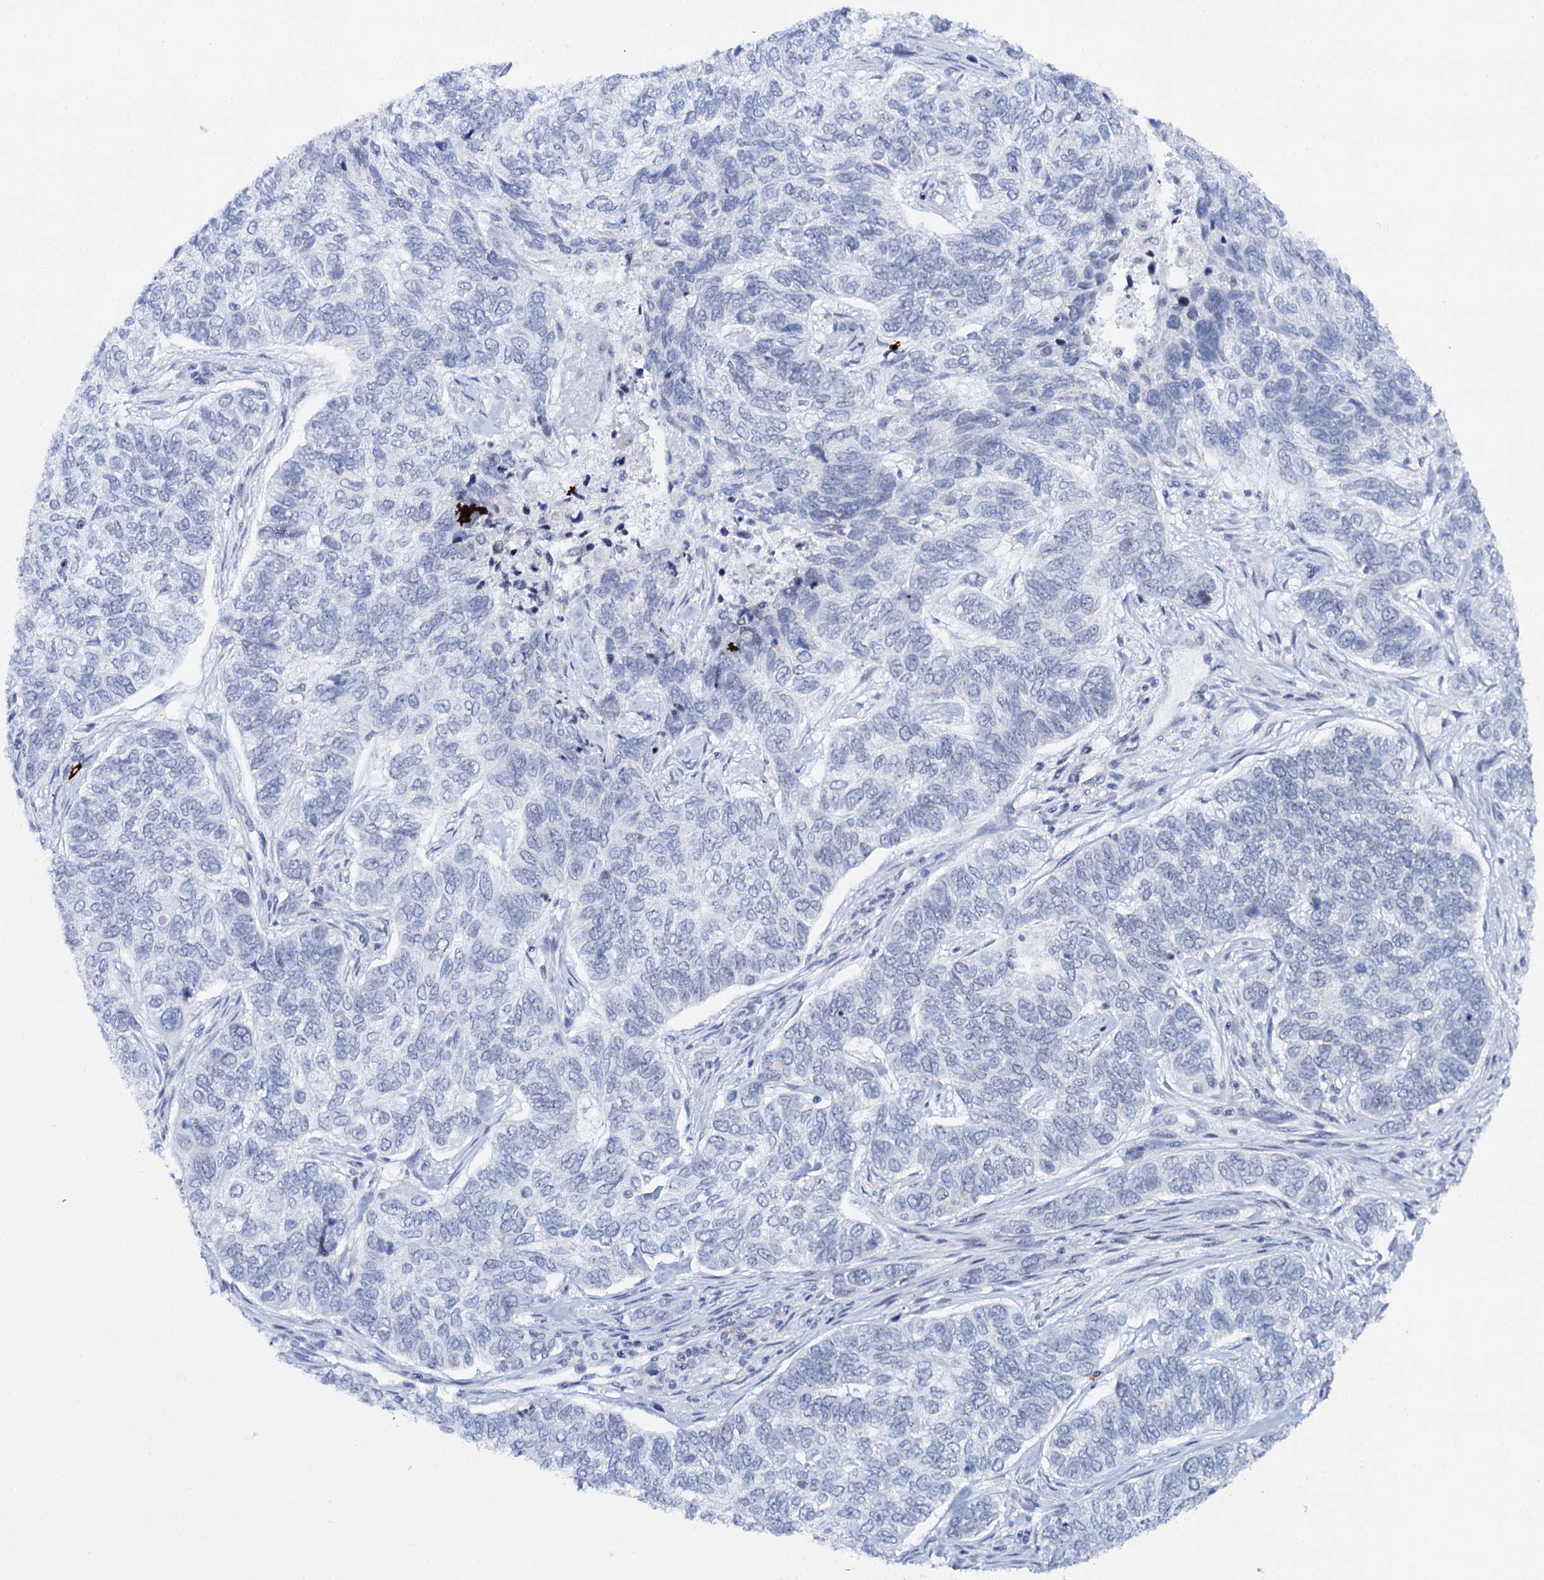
{"staining": {"intensity": "negative", "quantity": "none", "location": "none"}, "tissue": "skin cancer", "cell_type": "Tumor cells", "image_type": "cancer", "snomed": [{"axis": "morphology", "description": "Basal cell carcinoma"}, {"axis": "topography", "description": "Skin"}], "caption": "This is a image of IHC staining of skin cancer (basal cell carcinoma), which shows no staining in tumor cells.", "gene": "BUD13", "patient": {"sex": "female", "age": 65}}